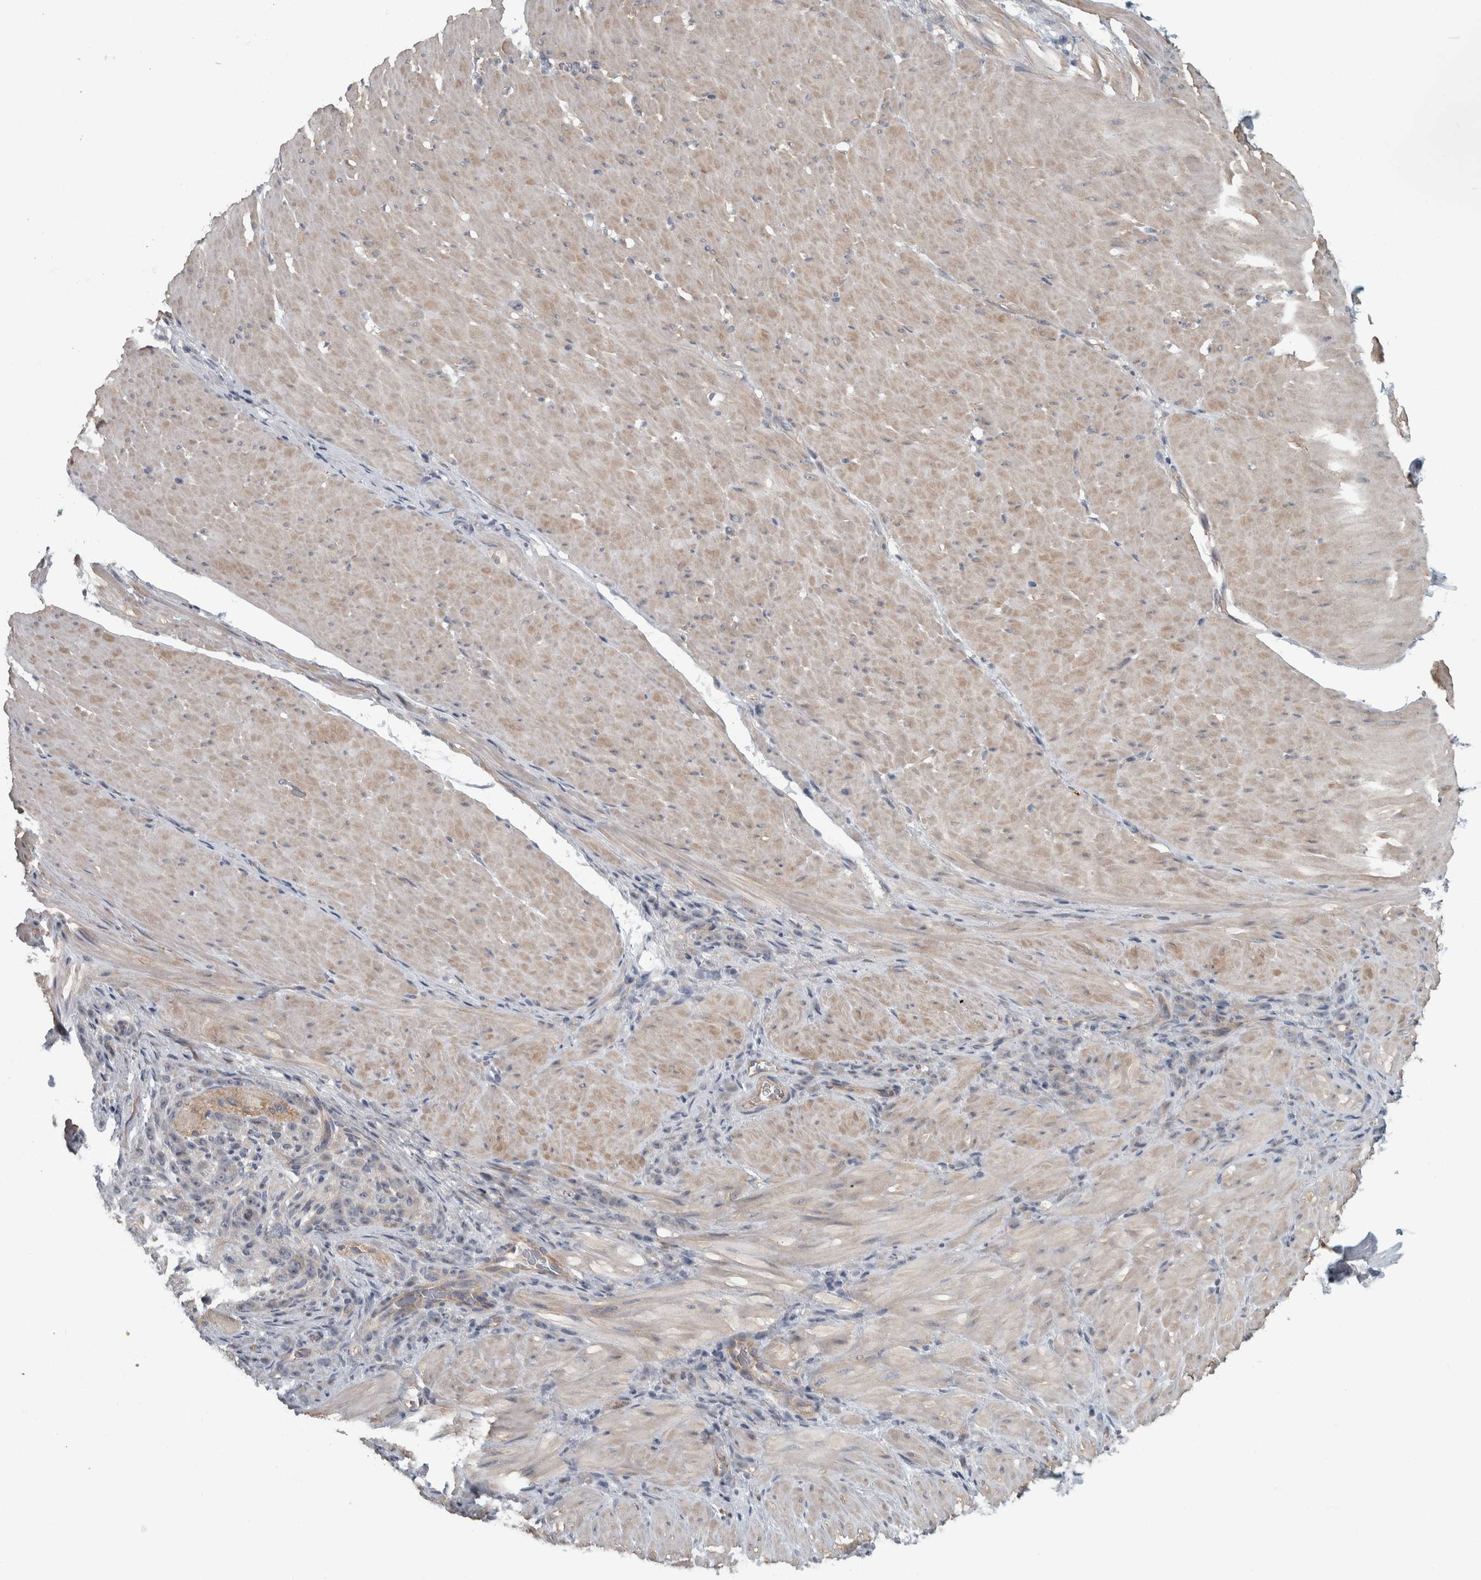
{"staining": {"intensity": "negative", "quantity": "none", "location": "none"}, "tissue": "stomach cancer", "cell_type": "Tumor cells", "image_type": "cancer", "snomed": [{"axis": "morphology", "description": "Normal tissue, NOS"}, {"axis": "morphology", "description": "Adenocarcinoma, NOS"}, {"axis": "topography", "description": "Stomach"}], "caption": "The photomicrograph shows no significant staining in tumor cells of adenocarcinoma (stomach).", "gene": "KCNJ3", "patient": {"sex": "male", "age": 82}}